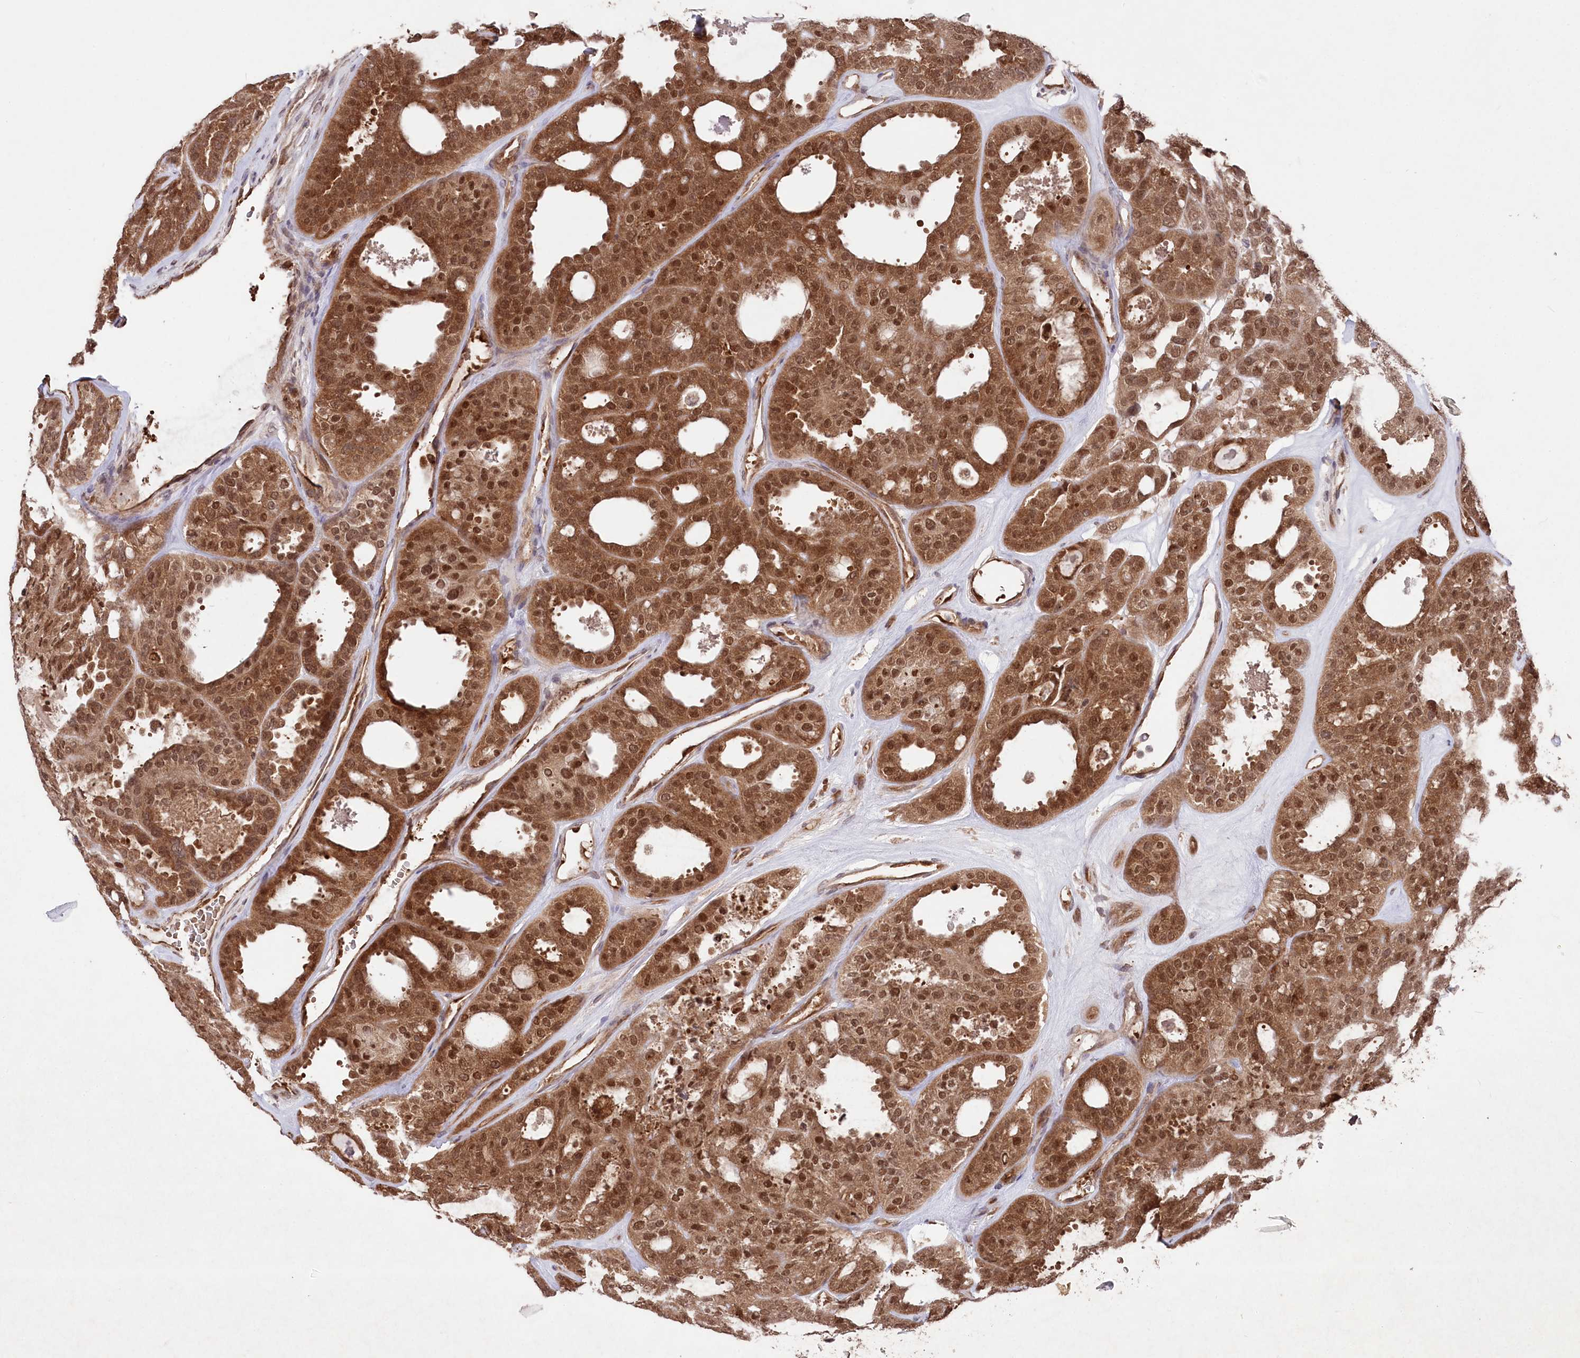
{"staining": {"intensity": "strong", "quantity": ">75%", "location": "cytoplasmic/membranous,nuclear"}, "tissue": "thyroid cancer", "cell_type": "Tumor cells", "image_type": "cancer", "snomed": [{"axis": "morphology", "description": "Follicular adenoma carcinoma, NOS"}, {"axis": "topography", "description": "Thyroid gland"}], "caption": "This photomicrograph shows IHC staining of thyroid cancer (follicular adenoma carcinoma), with high strong cytoplasmic/membranous and nuclear expression in approximately >75% of tumor cells.", "gene": "PSMA1", "patient": {"sex": "male", "age": 75}}